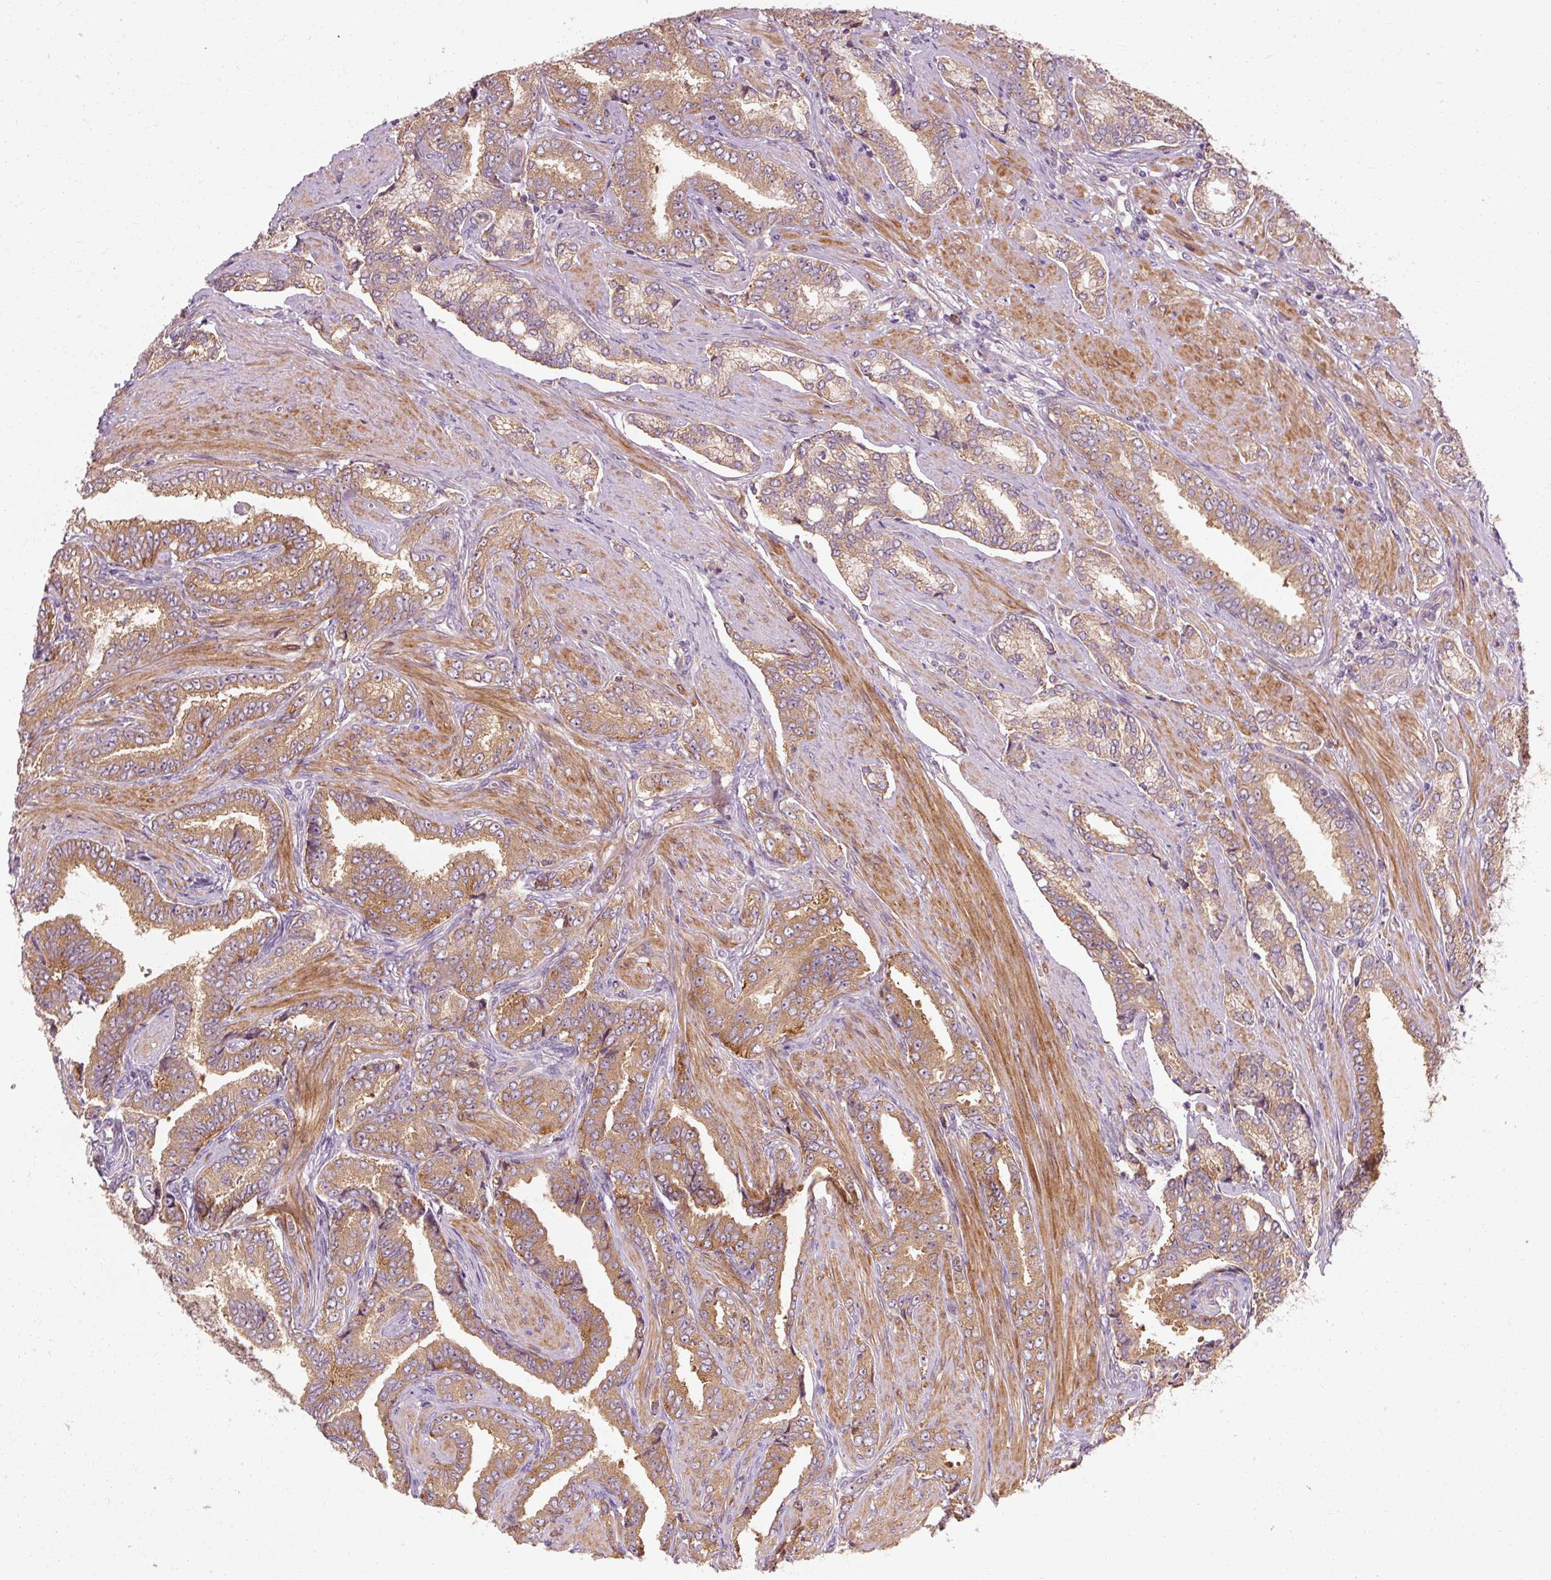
{"staining": {"intensity": "moderate", "quantity": ">75%", "location": "cytoplasmic/membranous"}, "tissue": "prostate cancer", "cell_type": "Tumor cells", "image_type": "cancer", "snomed": [{"axis": "morphology", "description": "Adenocarcinoma, High grade"}, {"axis": "topography", "description": "Prostate"}], "caption": "Adenocarcinoma (high-grade) (prostate) was stained to show a protein in brown. There is medium levels of moderate cytoplasmic/membranous staining in approximately >75% of tumor cells.", "gene": "TBC1D4", "patient": {"sex": "male", "age": 72}}